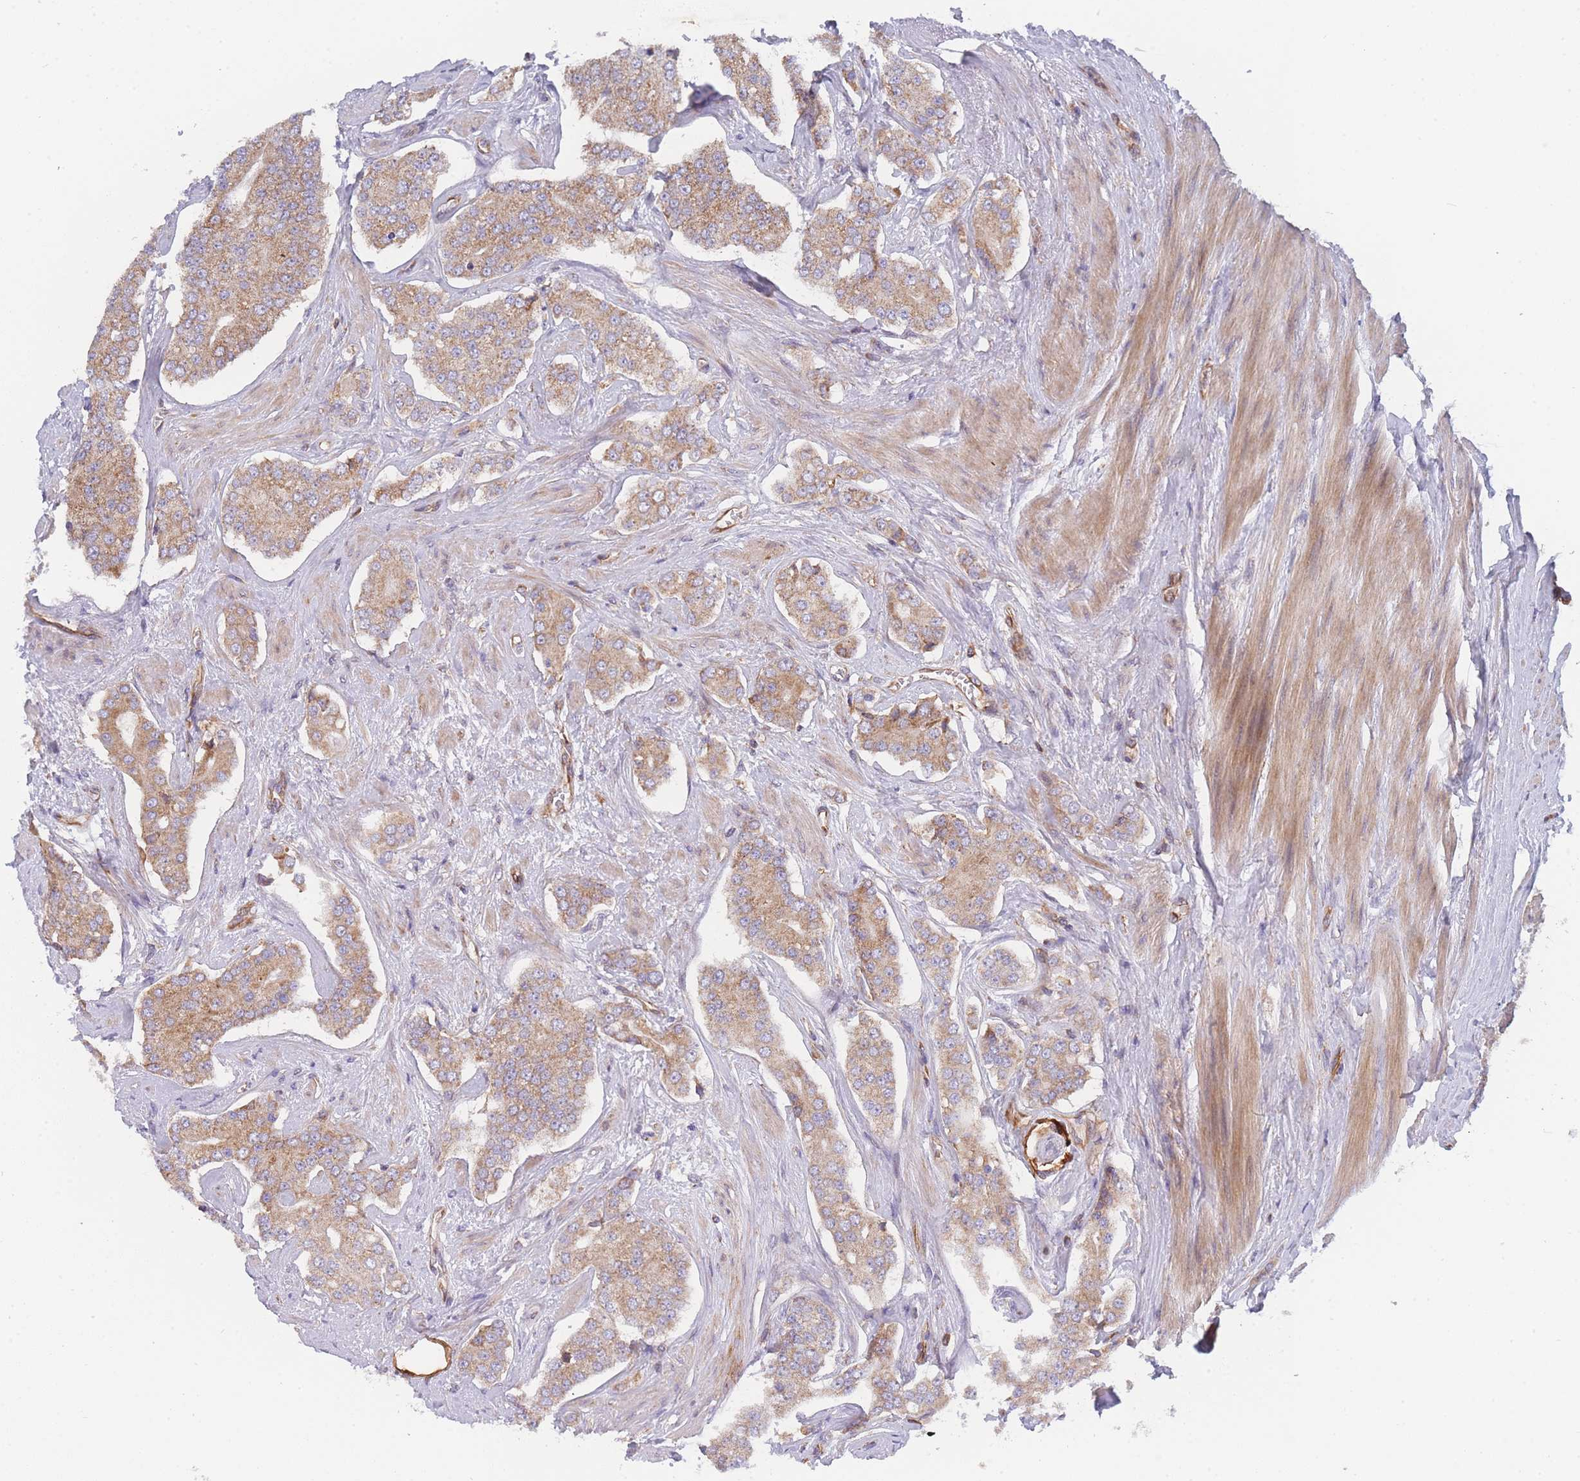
{"staining": {"intensity": "moderate", "quantity": ">75%", "location": "cytoplasmic/membranous"}, "tissue": "prostate cancer", "cell_type": "Tumor cells", "image_type": "cancer", "snomed": [{"axis": "morphology", "description": "Adenocarcinoma, High grade"}, {"axis": "topography", "description": "Prostate"}], "caption": "Prostate cancer (adenocarcinoma (high-grade)) stained with DAB IHC reveals medium levels of moderate cytoplasmic/membranous expression in about >75% of tumor cells.", "gene": "MTRES1", "patient": {"sex": "male", "age": 71}}